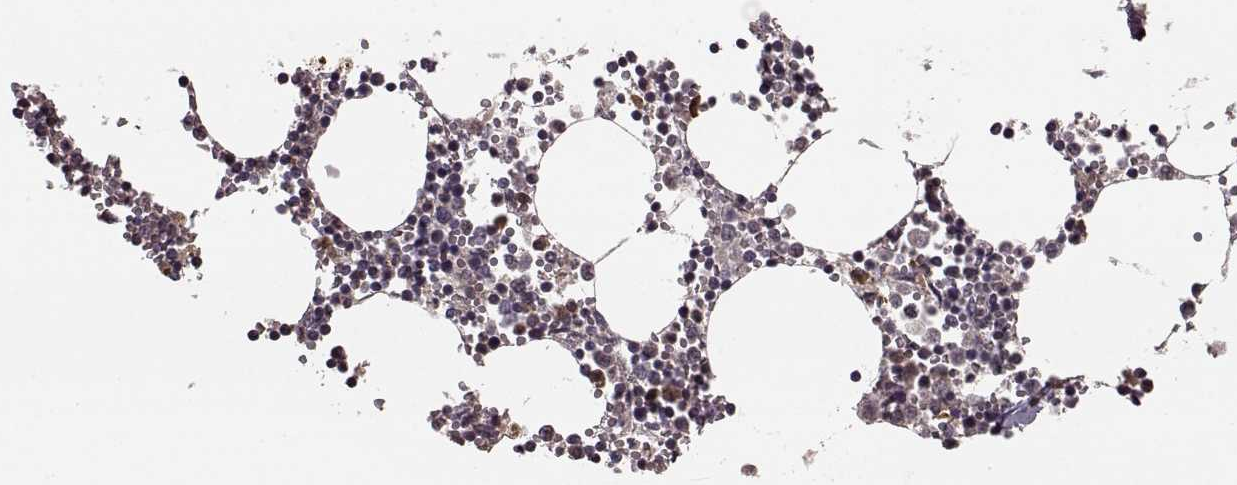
{"staining": {"intensity": "weak", "quantity": "<25%", "location": "cytoplasmic/membranous"}, "tissue": "bone marrow", "cell_type": "Hematopoietic cells", "image_type": "normal", "snomed": [{"axis": "morphology", "description": "Normal tissue, NOS"}, {"axis": "topography", "description": "Bone marrow"}], "caption": "This micrograph is of unremarkable bone marrow stained with immunohistochemistry (IHC) to label a protein in brown with the nuclei are counter-stained blue. There is no expression in hematopoietic cells. (IHC, brightfield microscopy, high magnification).", "gene": "NRL", "patient": {"sex": "male", "age": 54}}